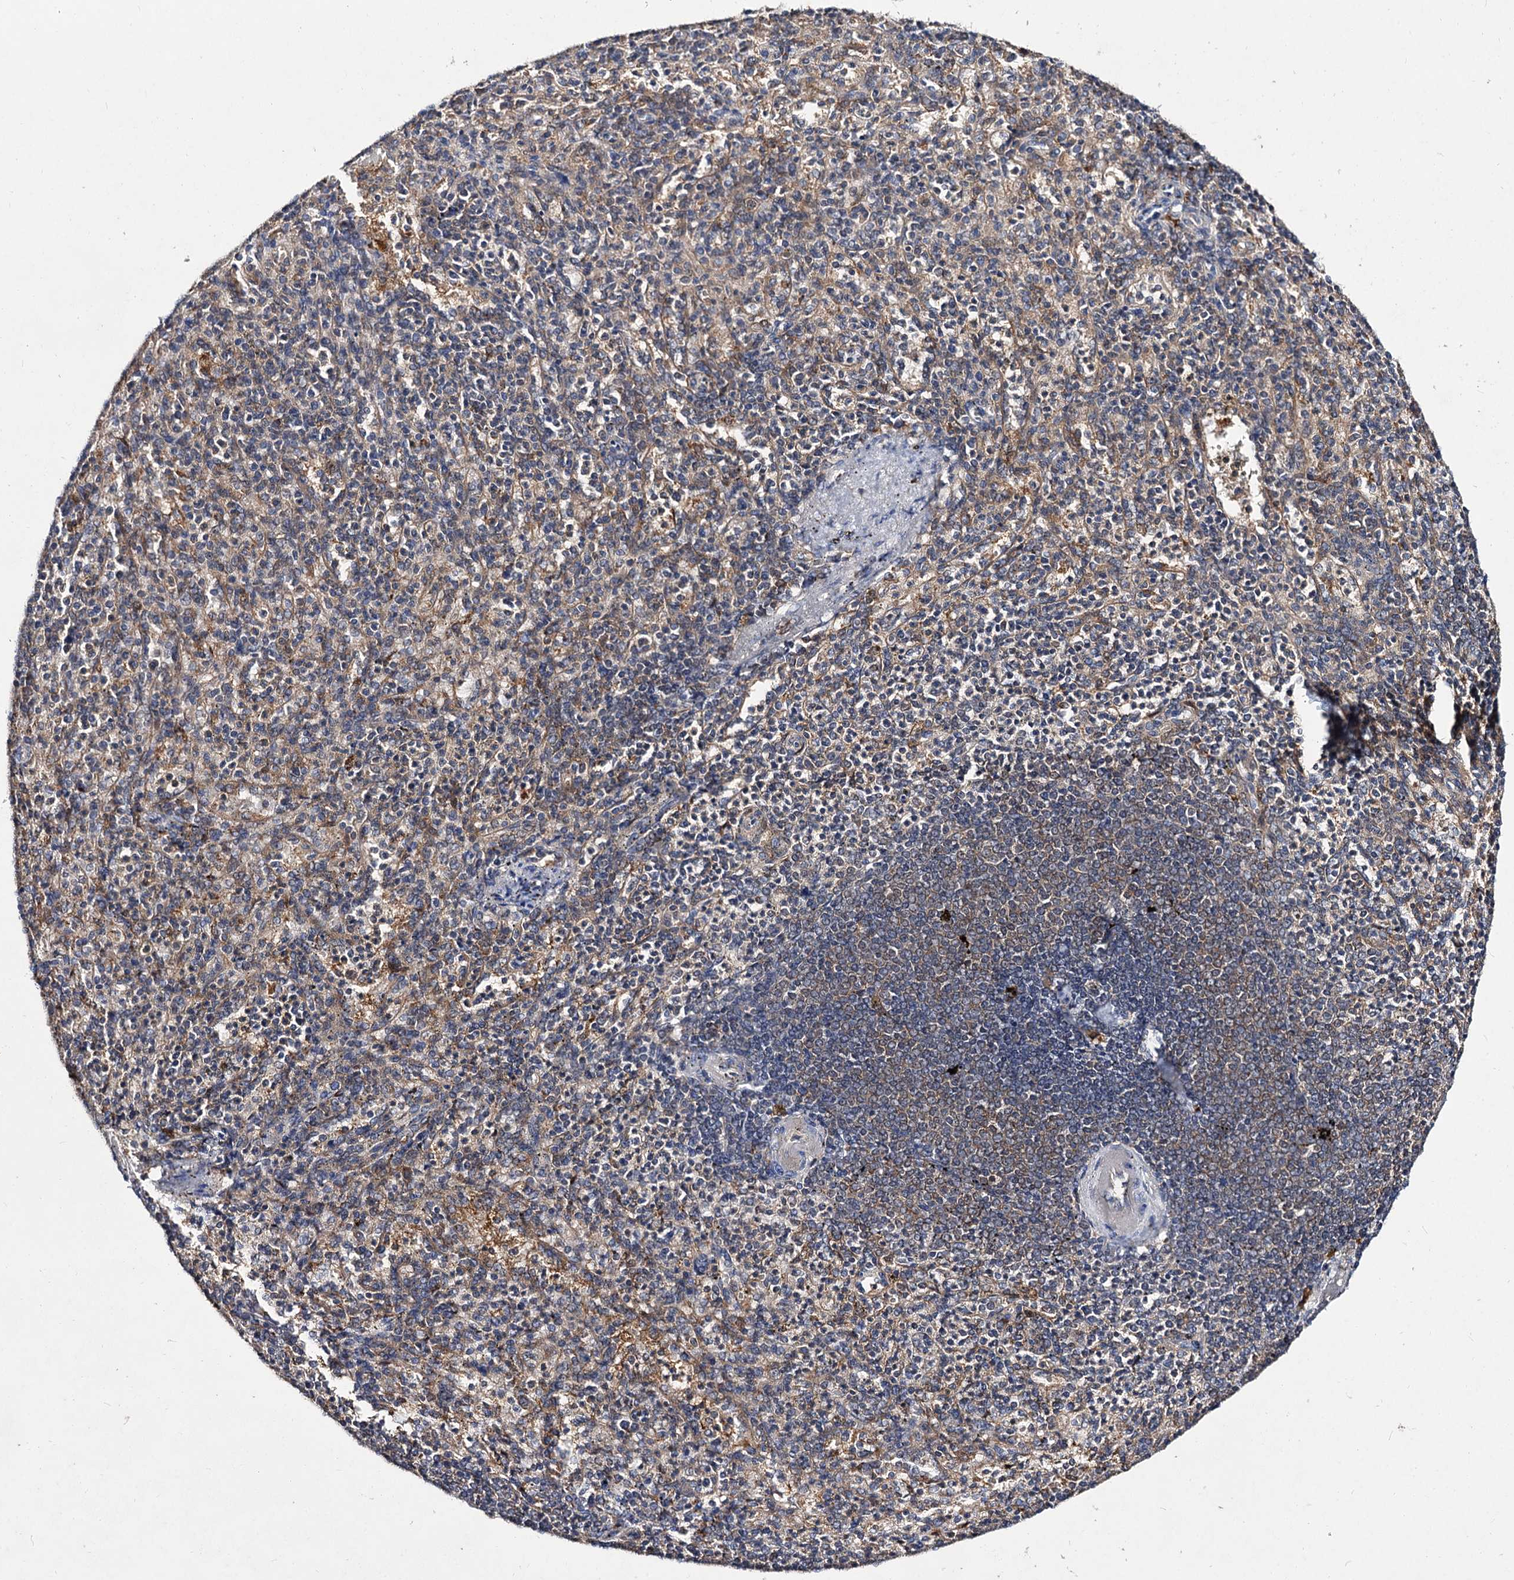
{"staining": {"intensity": "weak", "quantity": "<25%", "location": "cytoplasmic/membranous"}, "tissue": "spleen", "cell_type": "Cells in red pulp", "image_type": "normal", "snomed": [{"axis": "morphology", "description": "Normal tissue, NOS"}, {"axis": "topography", "description": "Spleen"}], "caption": "Immunohistochemistry (IHC) histopathology image of unremarkable spleen: spleen stained with DAB (3,3'-diaminobenzidine) exhibits no significant protein expression in cells in red pulp.", "gene": "ACTR6", "patient": {"sex": "female", "age": 74}}